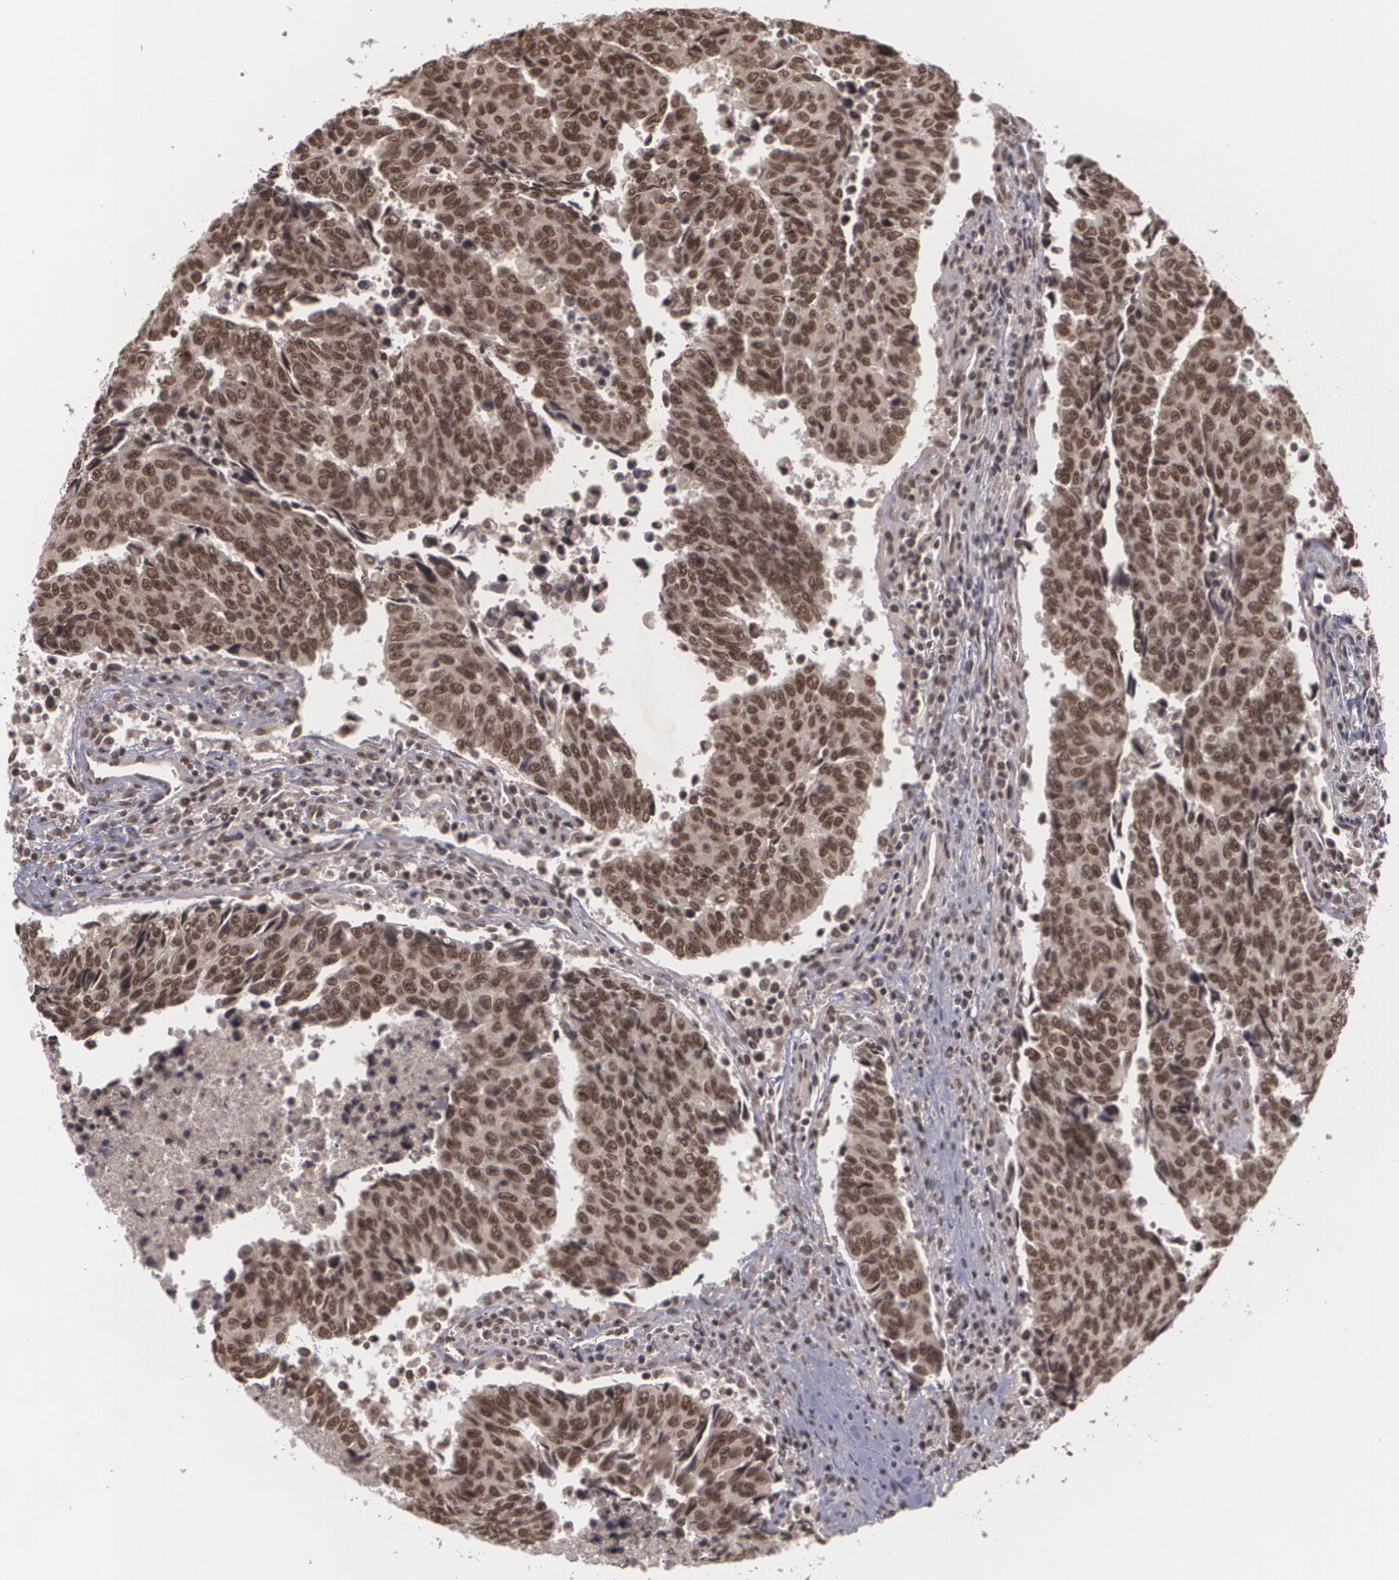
{"staining": {"intensity": "strong", "quantity": ">75%", "location": "nuclear"}, "tissue": "urothelial cancer", "cell_type": "Tumor cells", "image_type": "cancer", "snomed": [{"axis": "morphology", "description": "Urothelial carcinoma, High grade"}, {"axis": "topography", "description": "Urinary bladder"}], "caption": "This micrograph shows IHC staining of urothelial cancer, with high strong nuclear expression in about >75% of tumor cells.", "gene": "RXRB", "patient": {"sex": "male", "age": 86}}